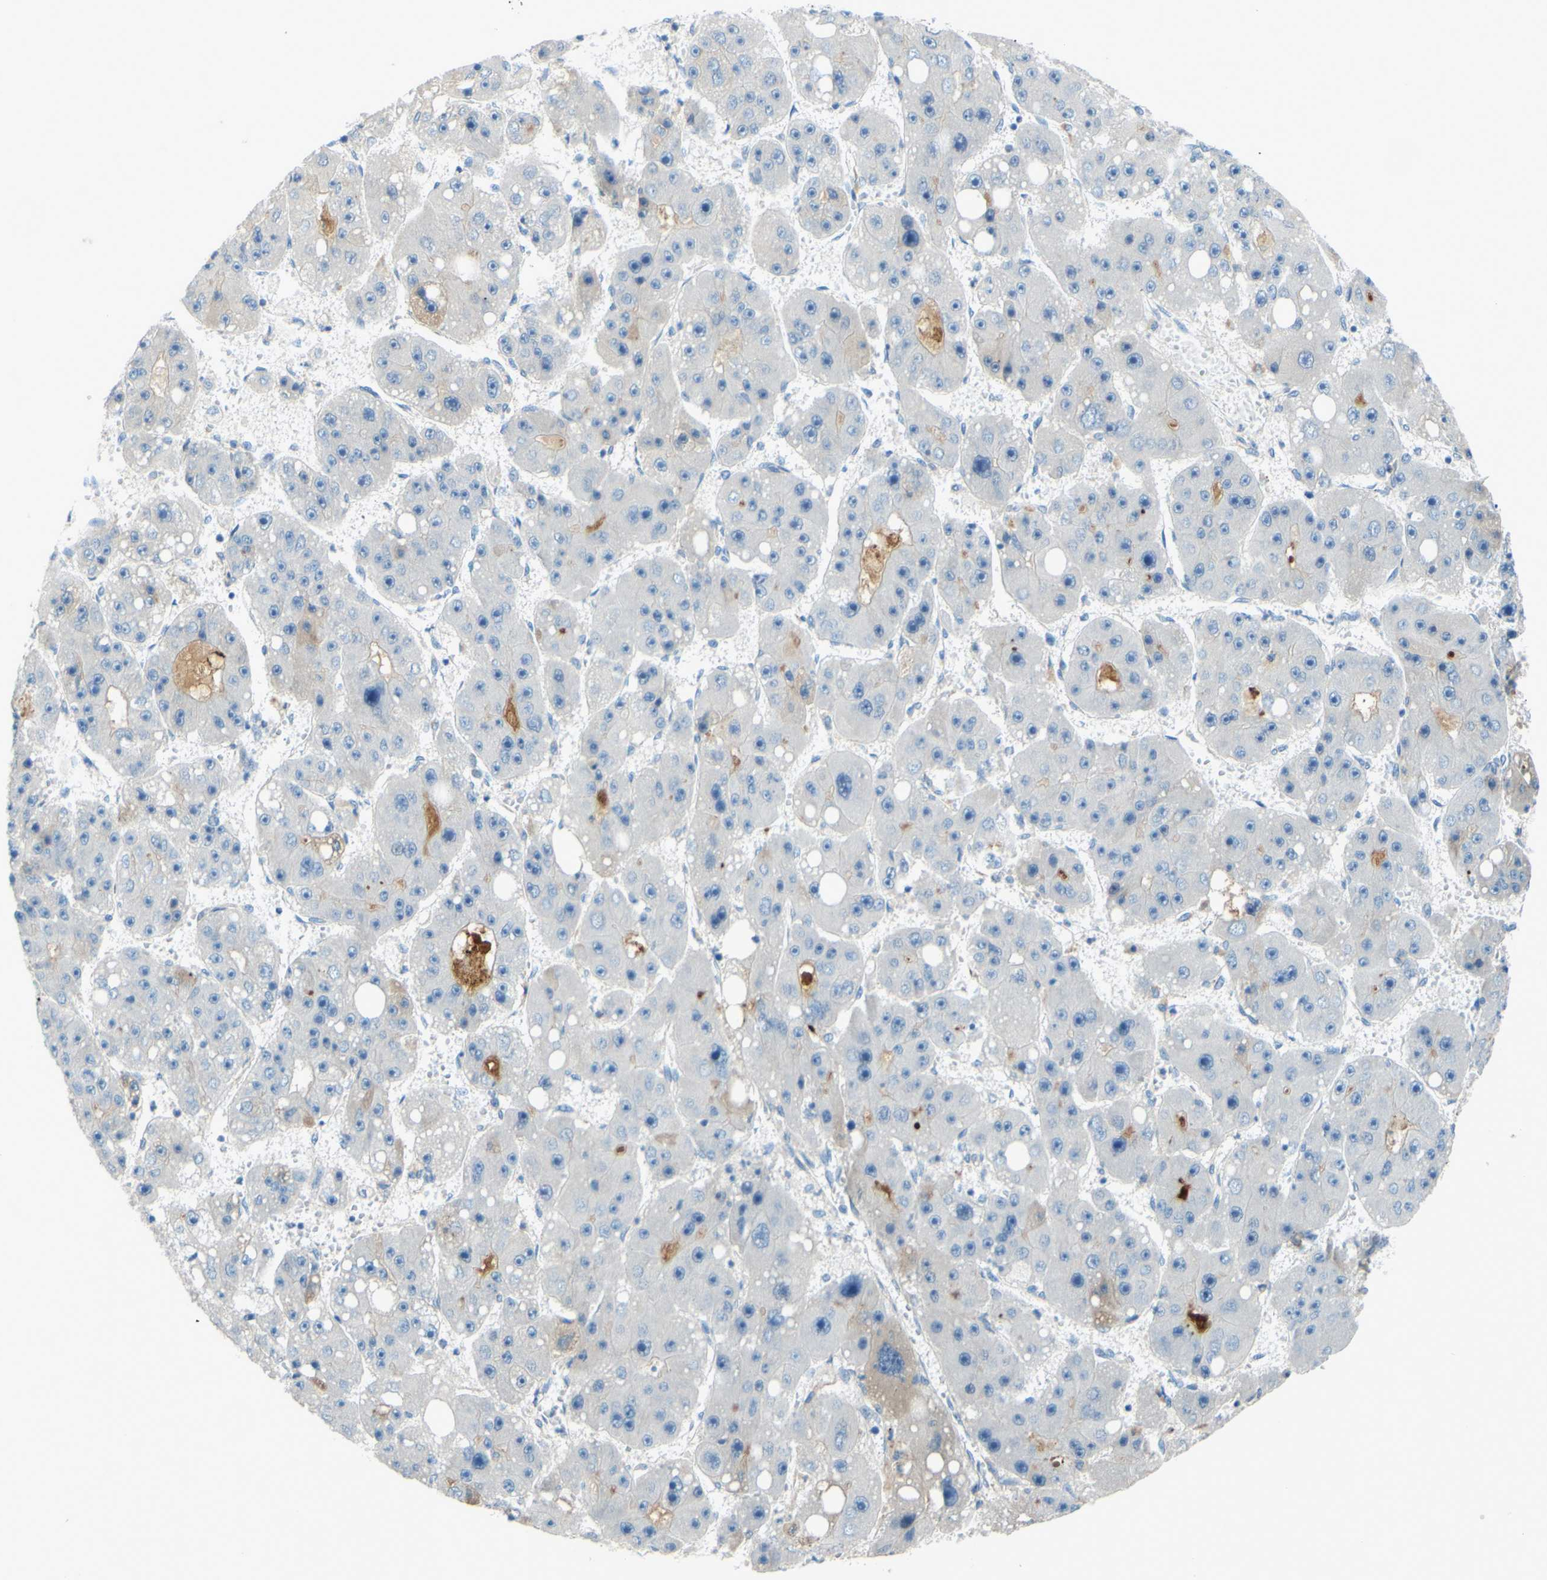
{"staining": {"intensity": "negative", "quantity": "none", "location": "none"}, "tissue": "liver cancer", "cell_type": "Tumor cells", "image_type": "cancer", "snomed": [{"axis": "morphology", "description": "Carcinoma, Hepatocellular, NOS"}, {"axis": "topography", "description": "Liver"}], "caption": "High power microscopy image of an IHC micrograph of liver cancer (hepatocellular carcinoma), revealing no significant positivity in tumor cells.", "gene": "ARHGAP1", "patient": {"sex": "female", "age": 61}}